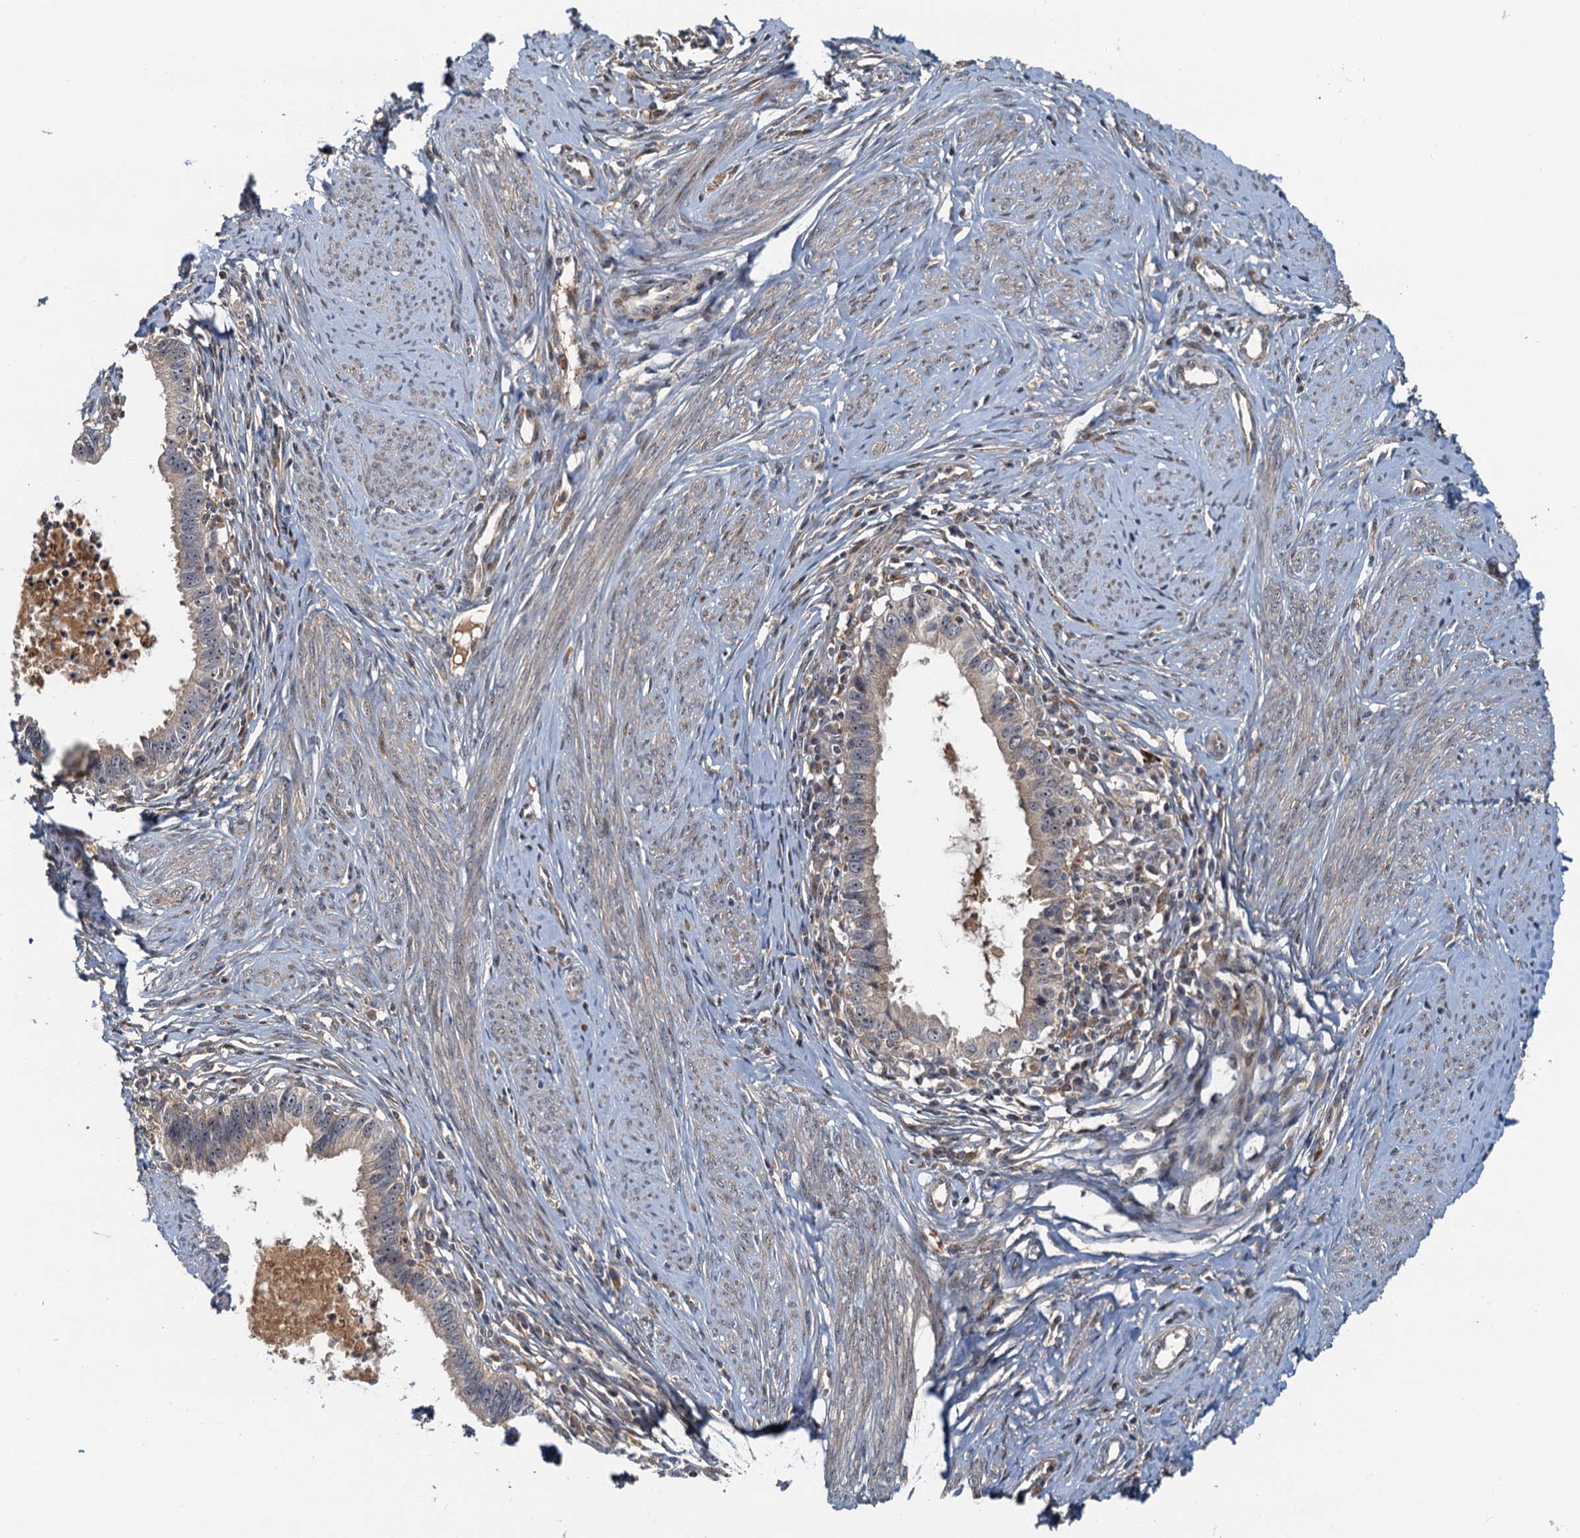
{"staining": {"intensity": "negative", "quantity": "none", "location": "none"}, "tissue": "cervical cancer", "cell_type": "Tumor cells", "image_type": "cancer", "snomed": [{"axis": "morphology", "description": "Adenocarcinoma, NOS"}, {"axis": "topography", "description": "Cervix"}], "caption": "Tumor cells show no significant expression in cervical cancer.", "gene": "TOLLIP", "patient": {"sex": "female", "age": 36}}